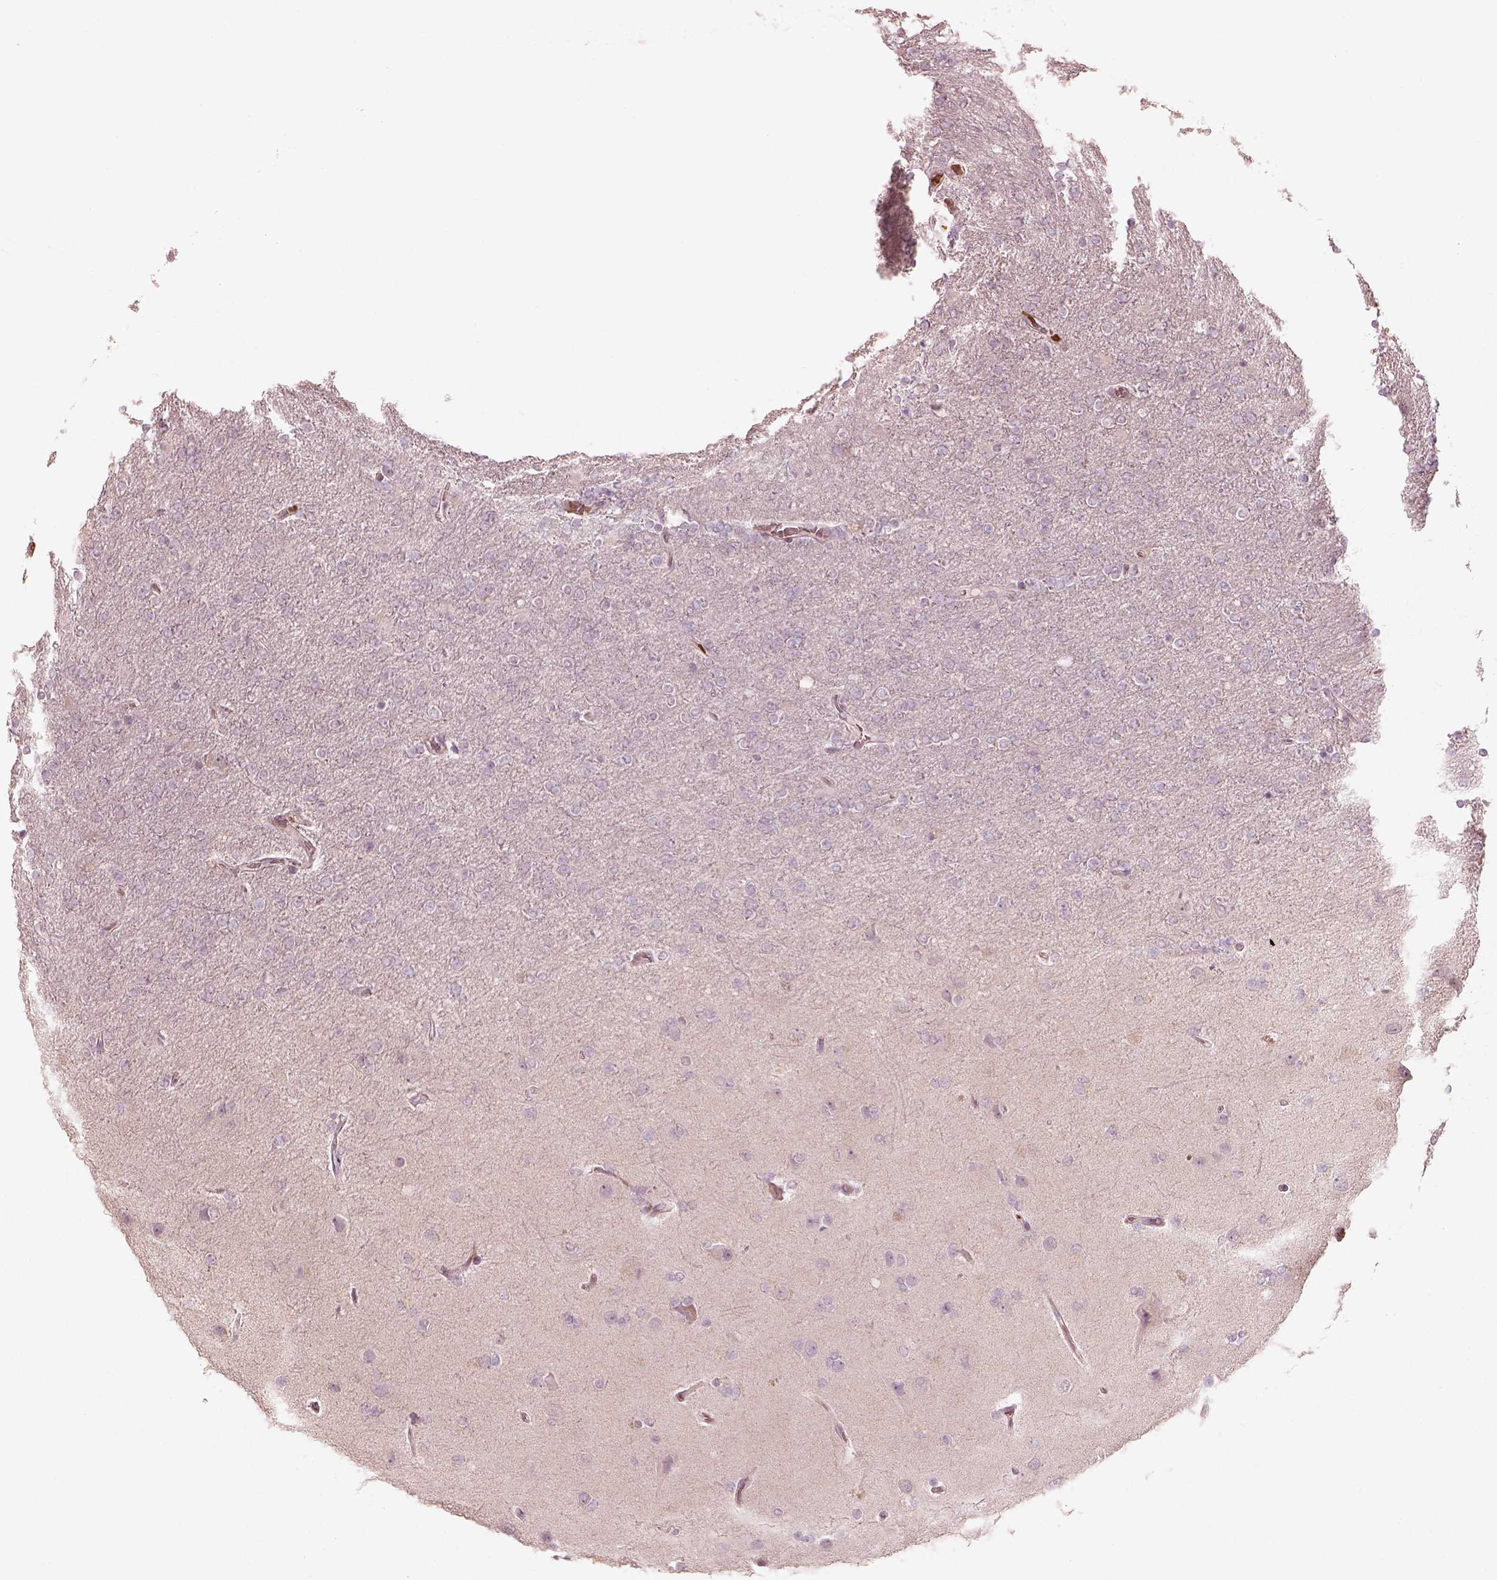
{"staining": {"intensity": "negative", "quantity": "none", "location": "none"}, "tissue": "glioma", "cell_type": "Tumor cells", "image_type": "cancer", "snomed": [{"axis": "morphology", "description": "Glioma, malignant, High grade"}, {"axis": "topography", "description": "Cerebral cortex"}], "caption": "Micrograph shows no significant protein positivity in tumor cells of glioma.", "gene": "ANKLE1", "patient": {"sex": "male", "age": 70}}